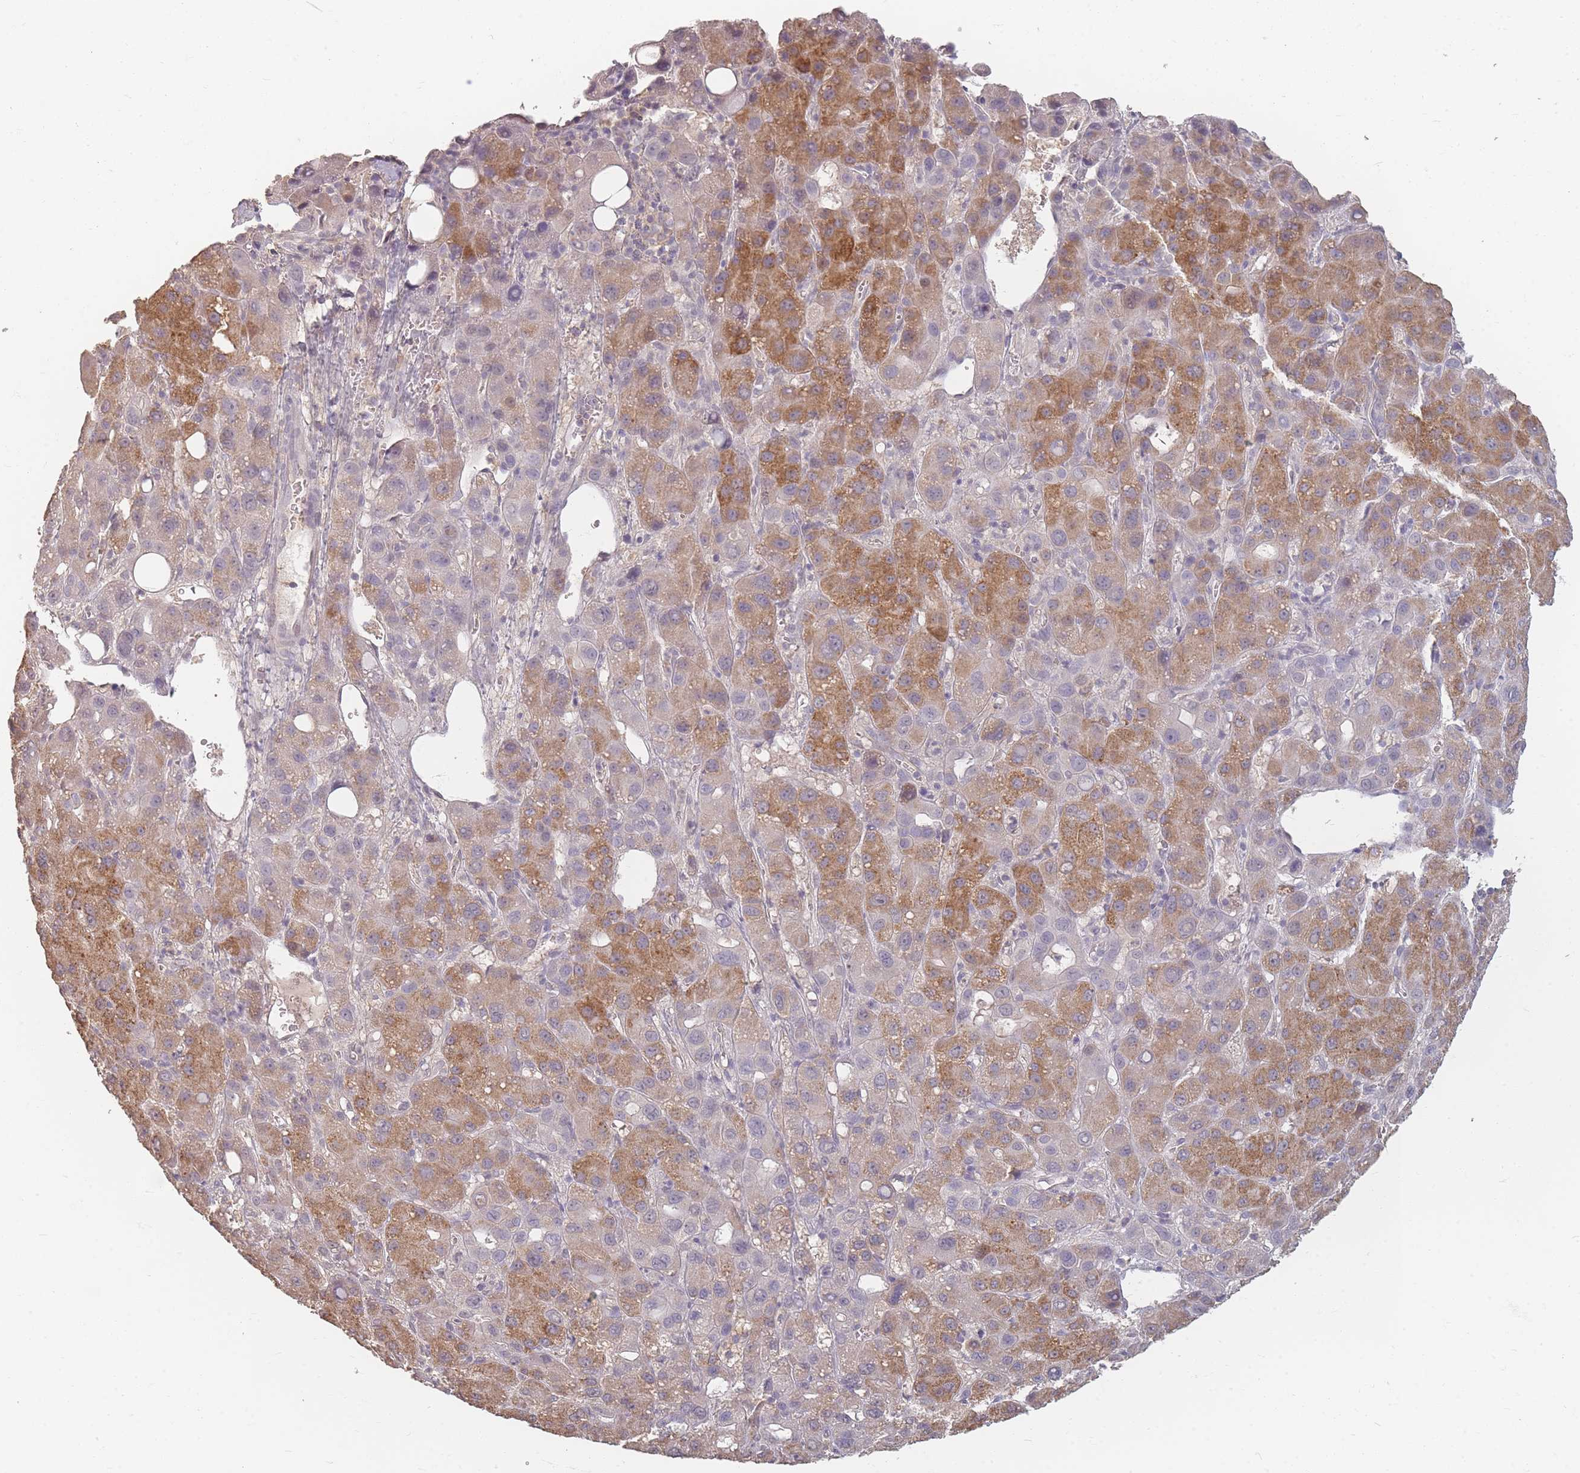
{"staining": {"intensity": "moderate", "quantity": "25%-75%", "location": "cytoplasmic/membranous"}, "tissue": "liver cancer", "cell_type": "Tumor cells", "image_type": "cancer", "snomed": [{"axis": "morphology", "description": "Carcinoma, Hepatocellular, NOS"}, {"axis": "topography", "description": "Liver"}], "caption": "Moderate cytoplasmic/membranous staining for a protein is seen in about 25%-75% of tumor cells of liver hepatocellular carcinoma using immunohistochemistry.", "gene": "RFTN1", "patient": {"sex": "male", "age": 55}}